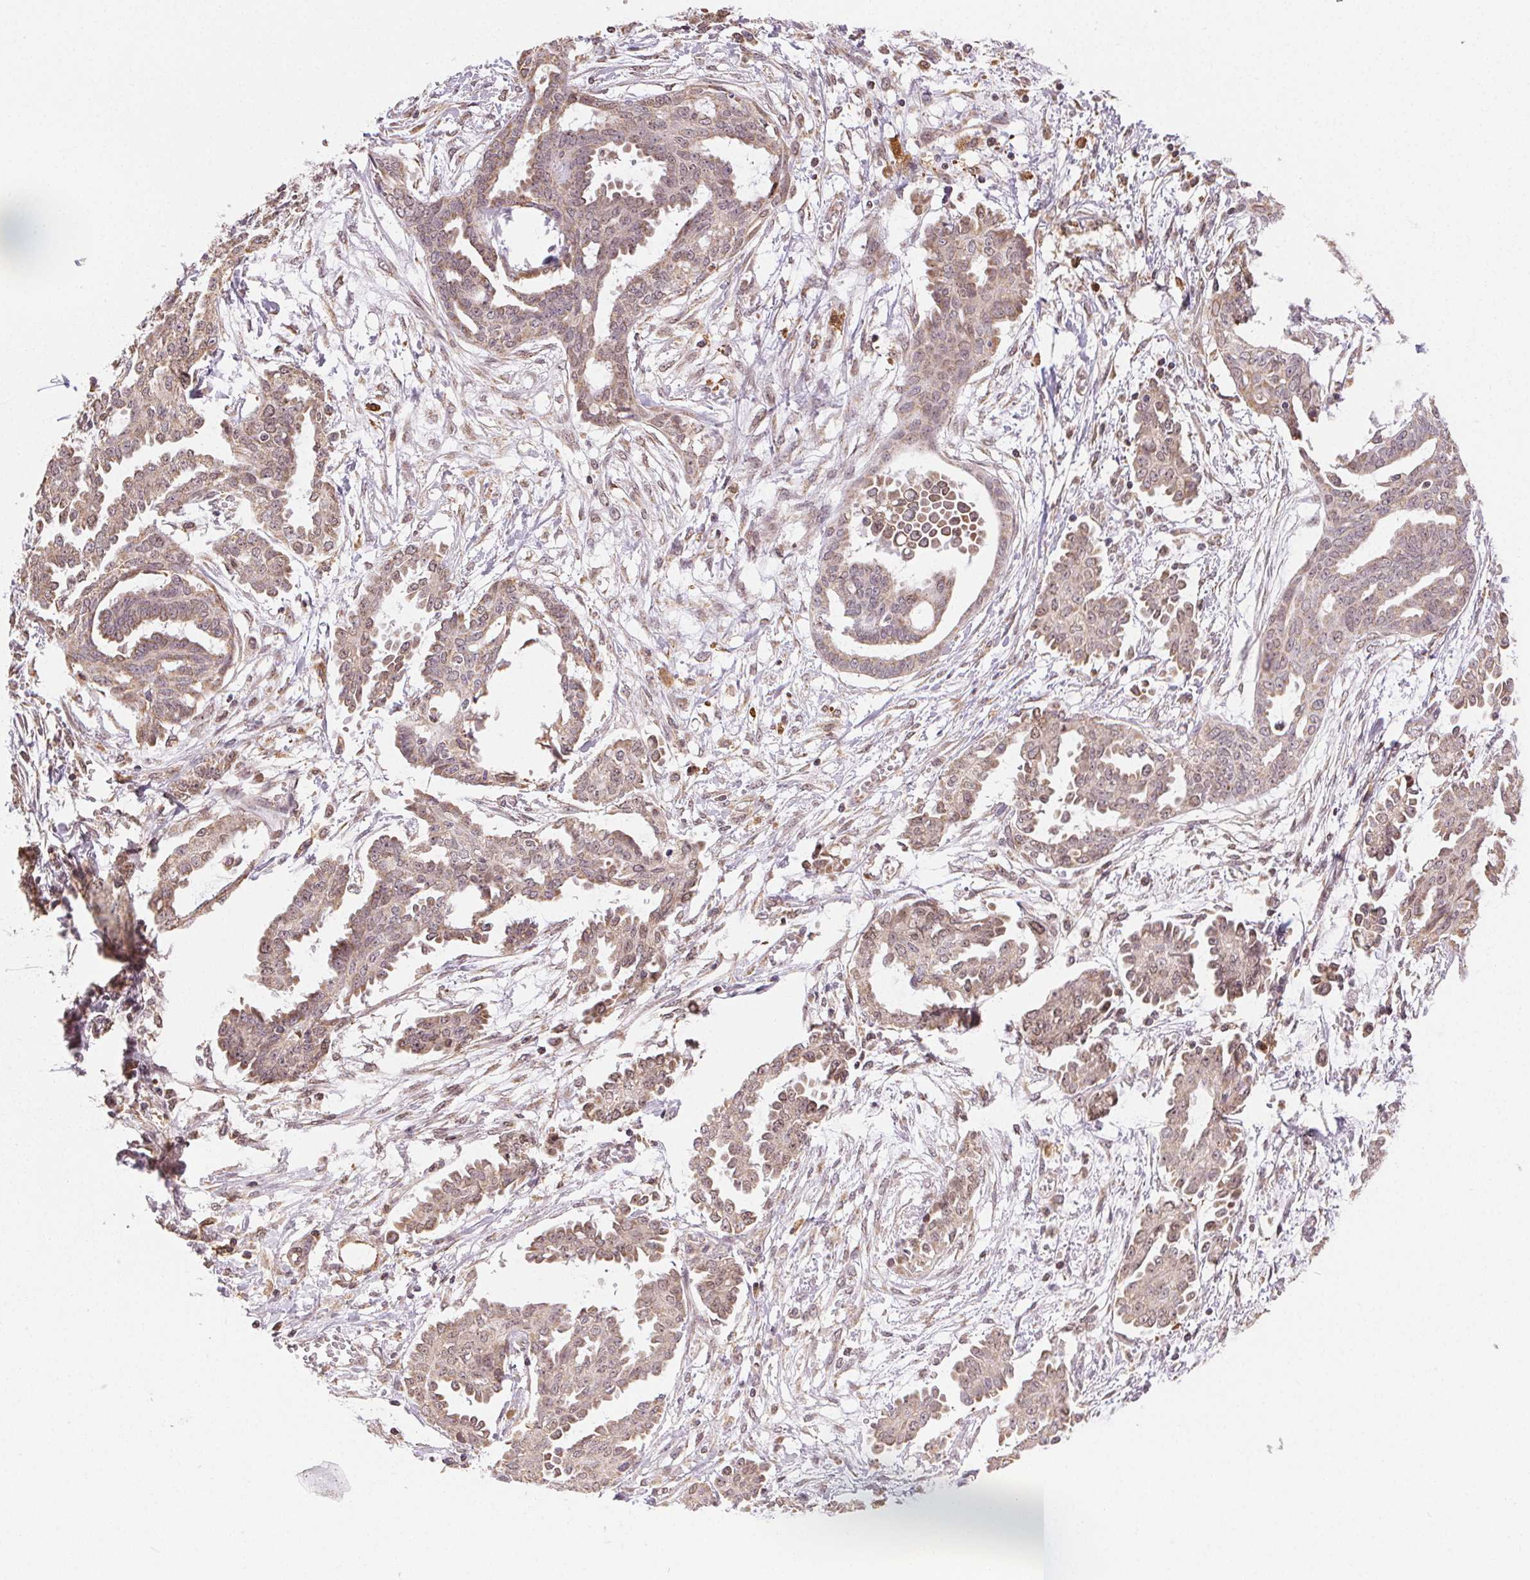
{"staining": {"intensity": "weak", "quantity": "25%-75%", "location": "cytoplasmic/membranous"}, "tissue": "ovarian cancer", "cell_type": "Tumor cells", "image_type": "cancer", "snomed": [{"axis": "morphology", "description": "Cystadenocarcinoma, serous, NOS"}, {"axis": "topography", "description": "Ovary"}], "caption": "This micrograph displays immunohistochemistry (IHC) staining of ovarian serous cystadenocarcinoma, with low weak cytoplasmic/membranous staining in approximately 25%-75% of tumor cells.", "gene": "PIWIL4", "patient": {"sex": "female", "age": 71}}